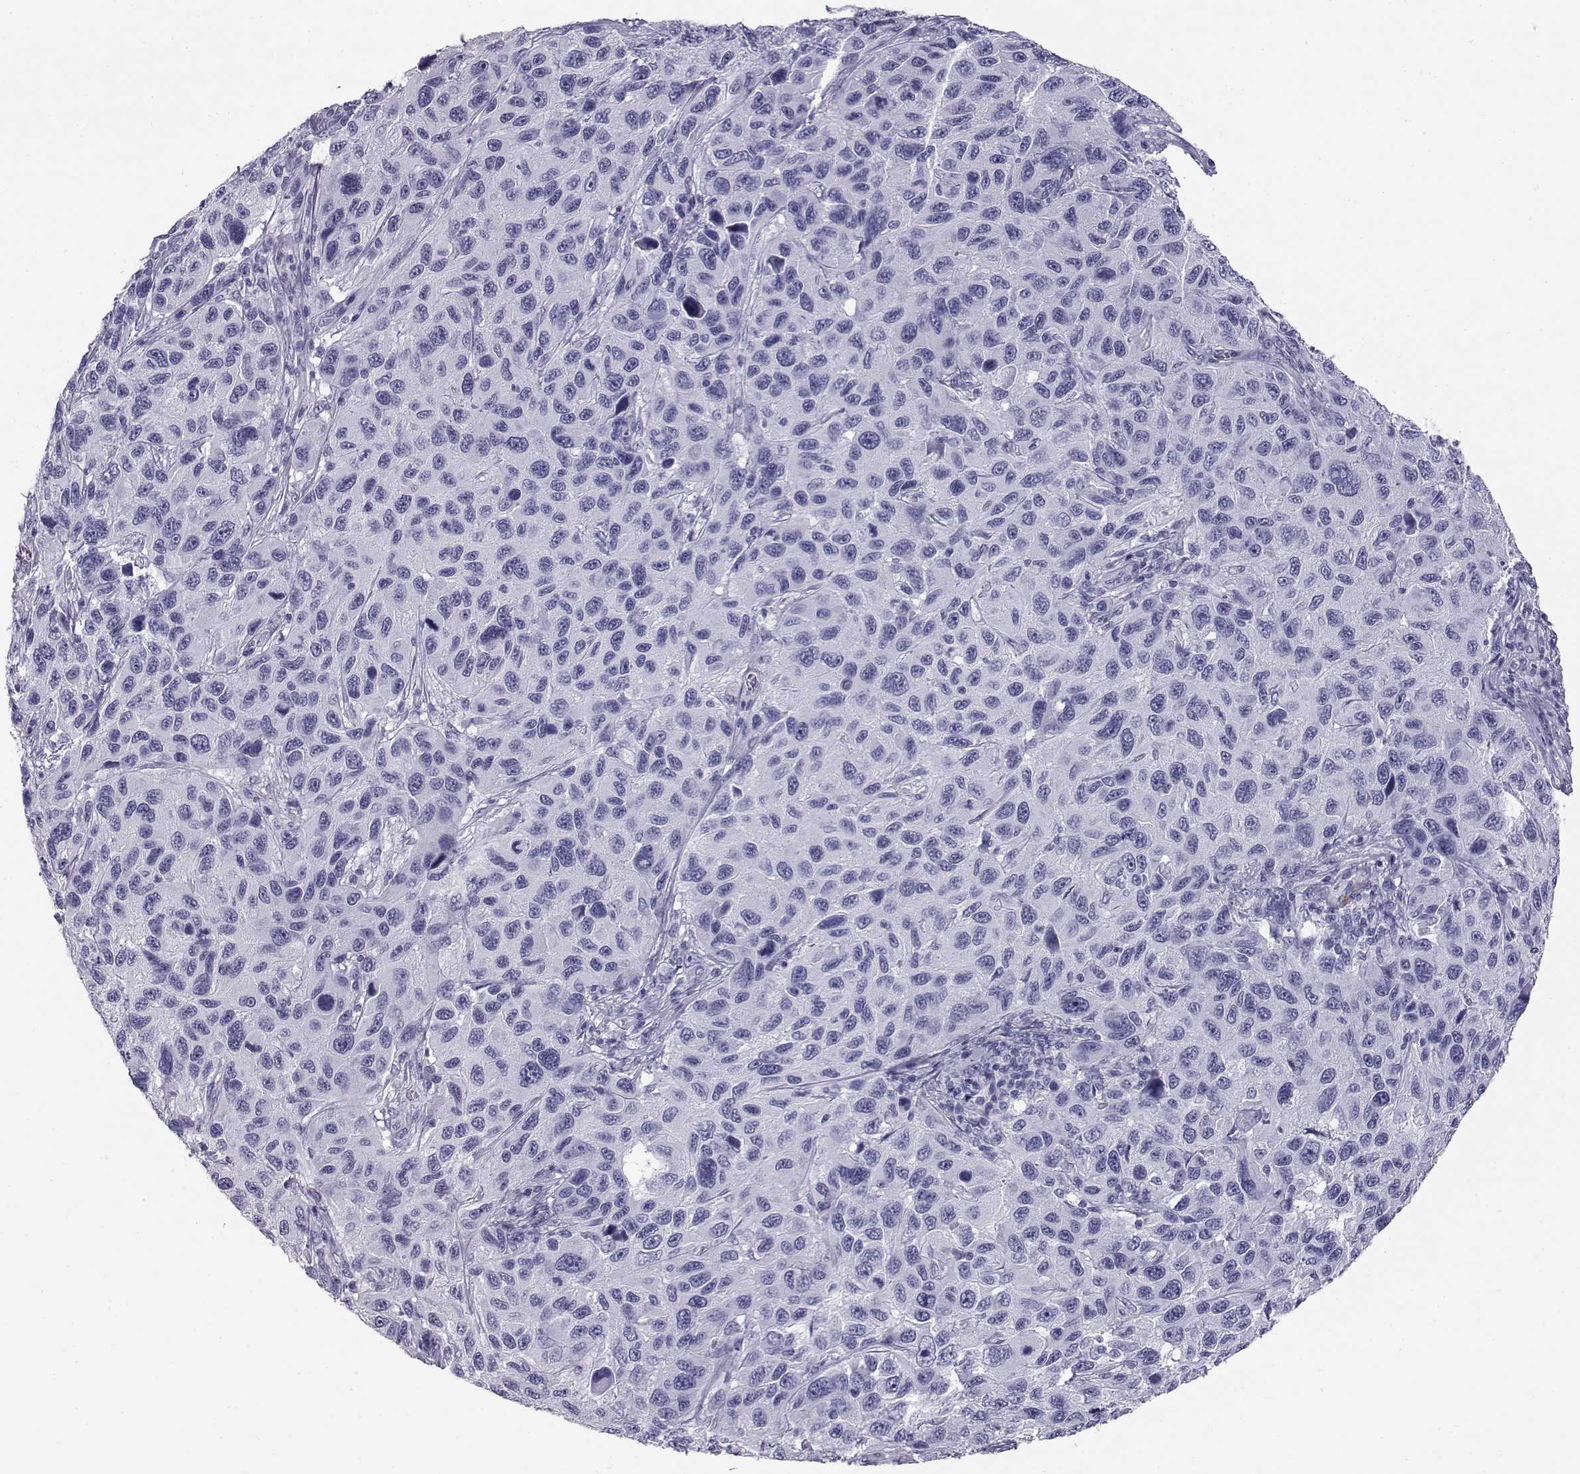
{"staining": {"intensity": "negative", "quantity": "none", "location": "none"}, "tissue": "melanoma", "cell_type": "Tumor cells", "image_type": "cancer", "snomed": [{"axis": "morphology", "description": "Malignant melanoma, NOS"}, {"axis": "topography", "description": "Skin"}], "caption": "A photomicrograph of human melanoma is negative for staining in tumor cells.", "gene": "RNASE12", "patient": {"sex": "male", "age": 53}}